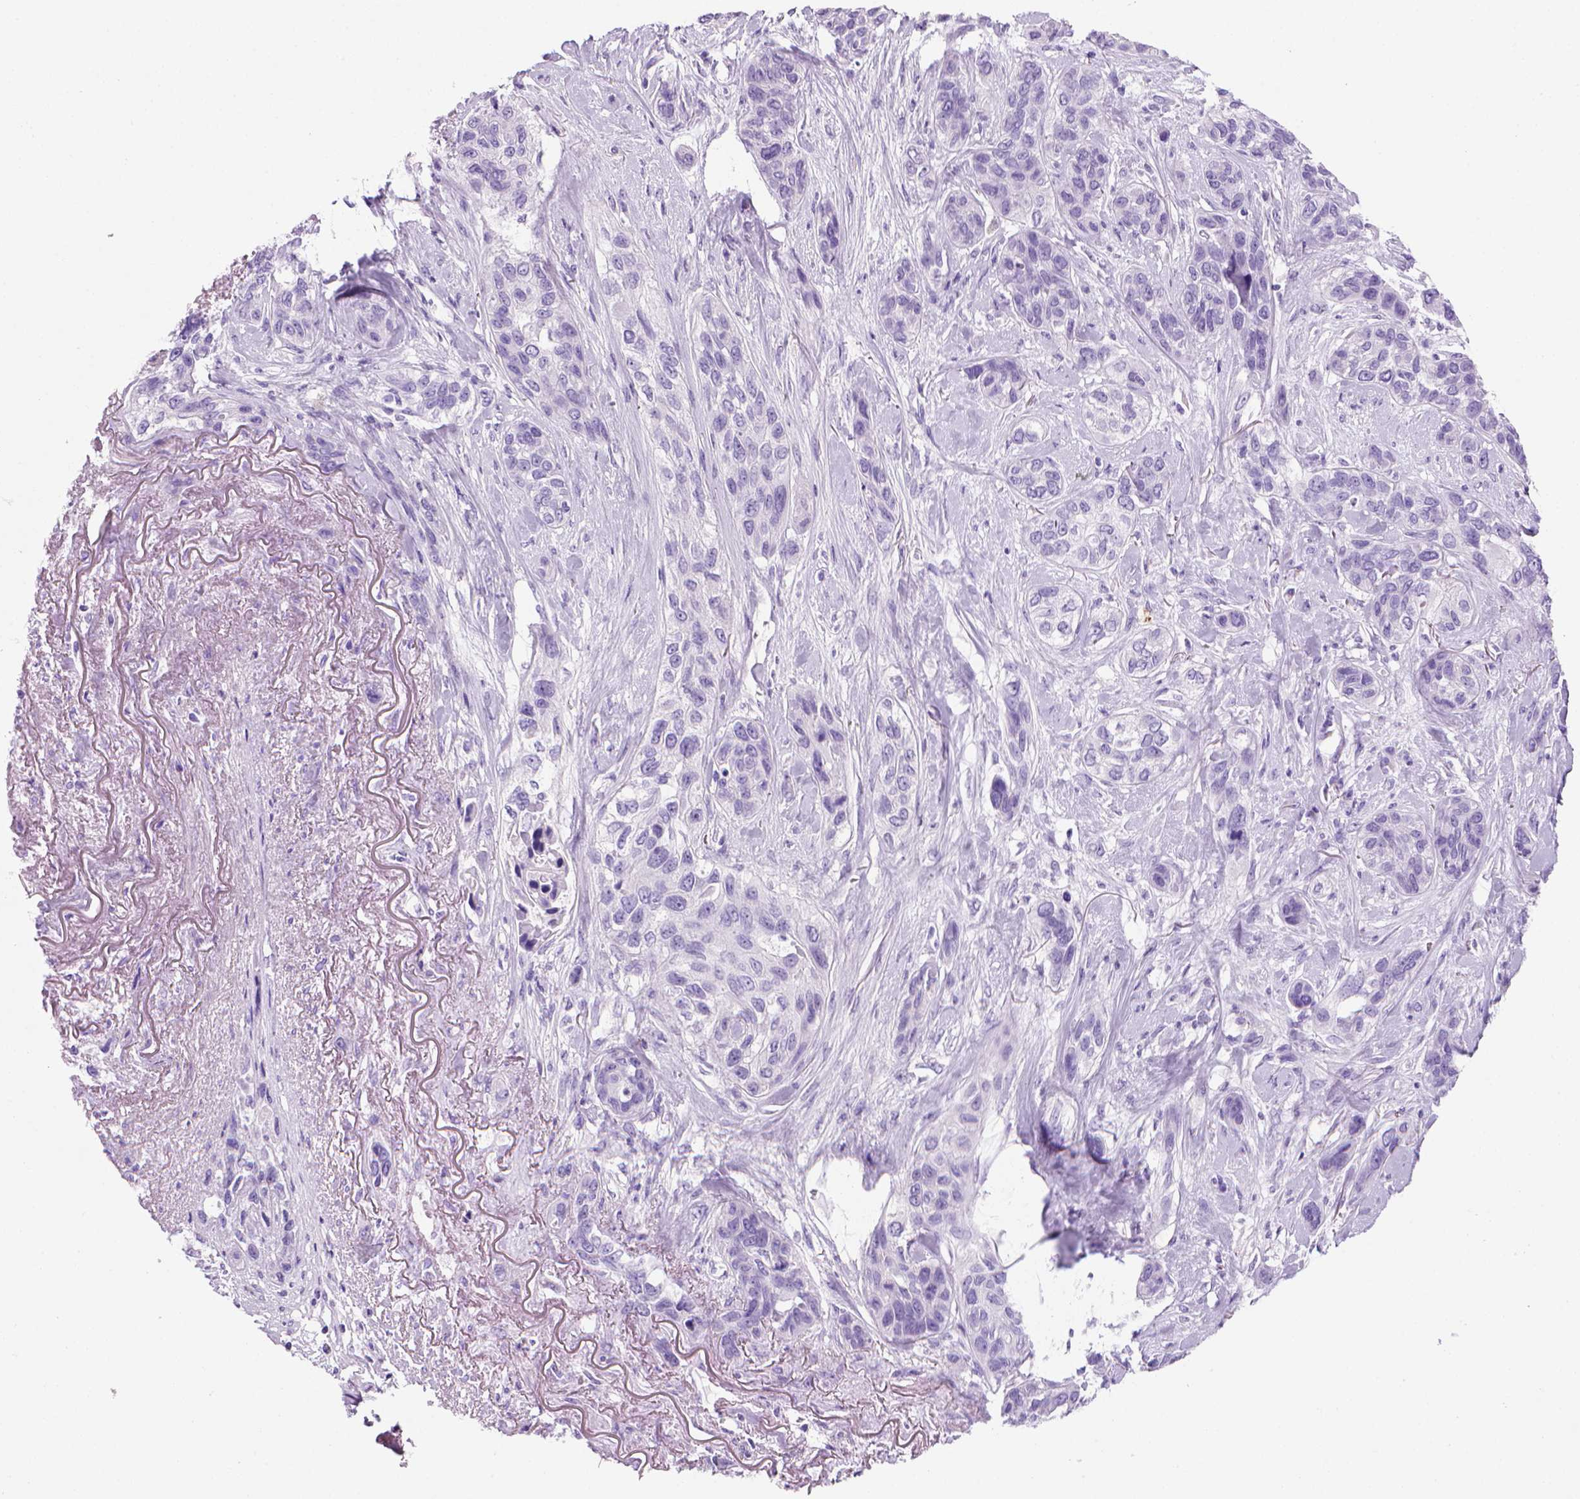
{"staining": {"intensity": "negative", "quantity": "none", "location": "none"}, "tissue": "lung cancer", "cell_type": "Tumor cells", "image_type": "cancer", "snomed": [{"axis": "morphology", "description": "Squamous cell carcinoma, NOS"}, {"axis": "topography", "description": "Lung"}], "caption": "High power microscopy photomicrograph of an immunohistochemistry image of lung cancer (squamous cell carcinoma), revealing no significant expression in tumor cells. Nuclei are stained in blue.", "gene": "ARHGEF33", "patient": {"sex": "female", "age": 70}}